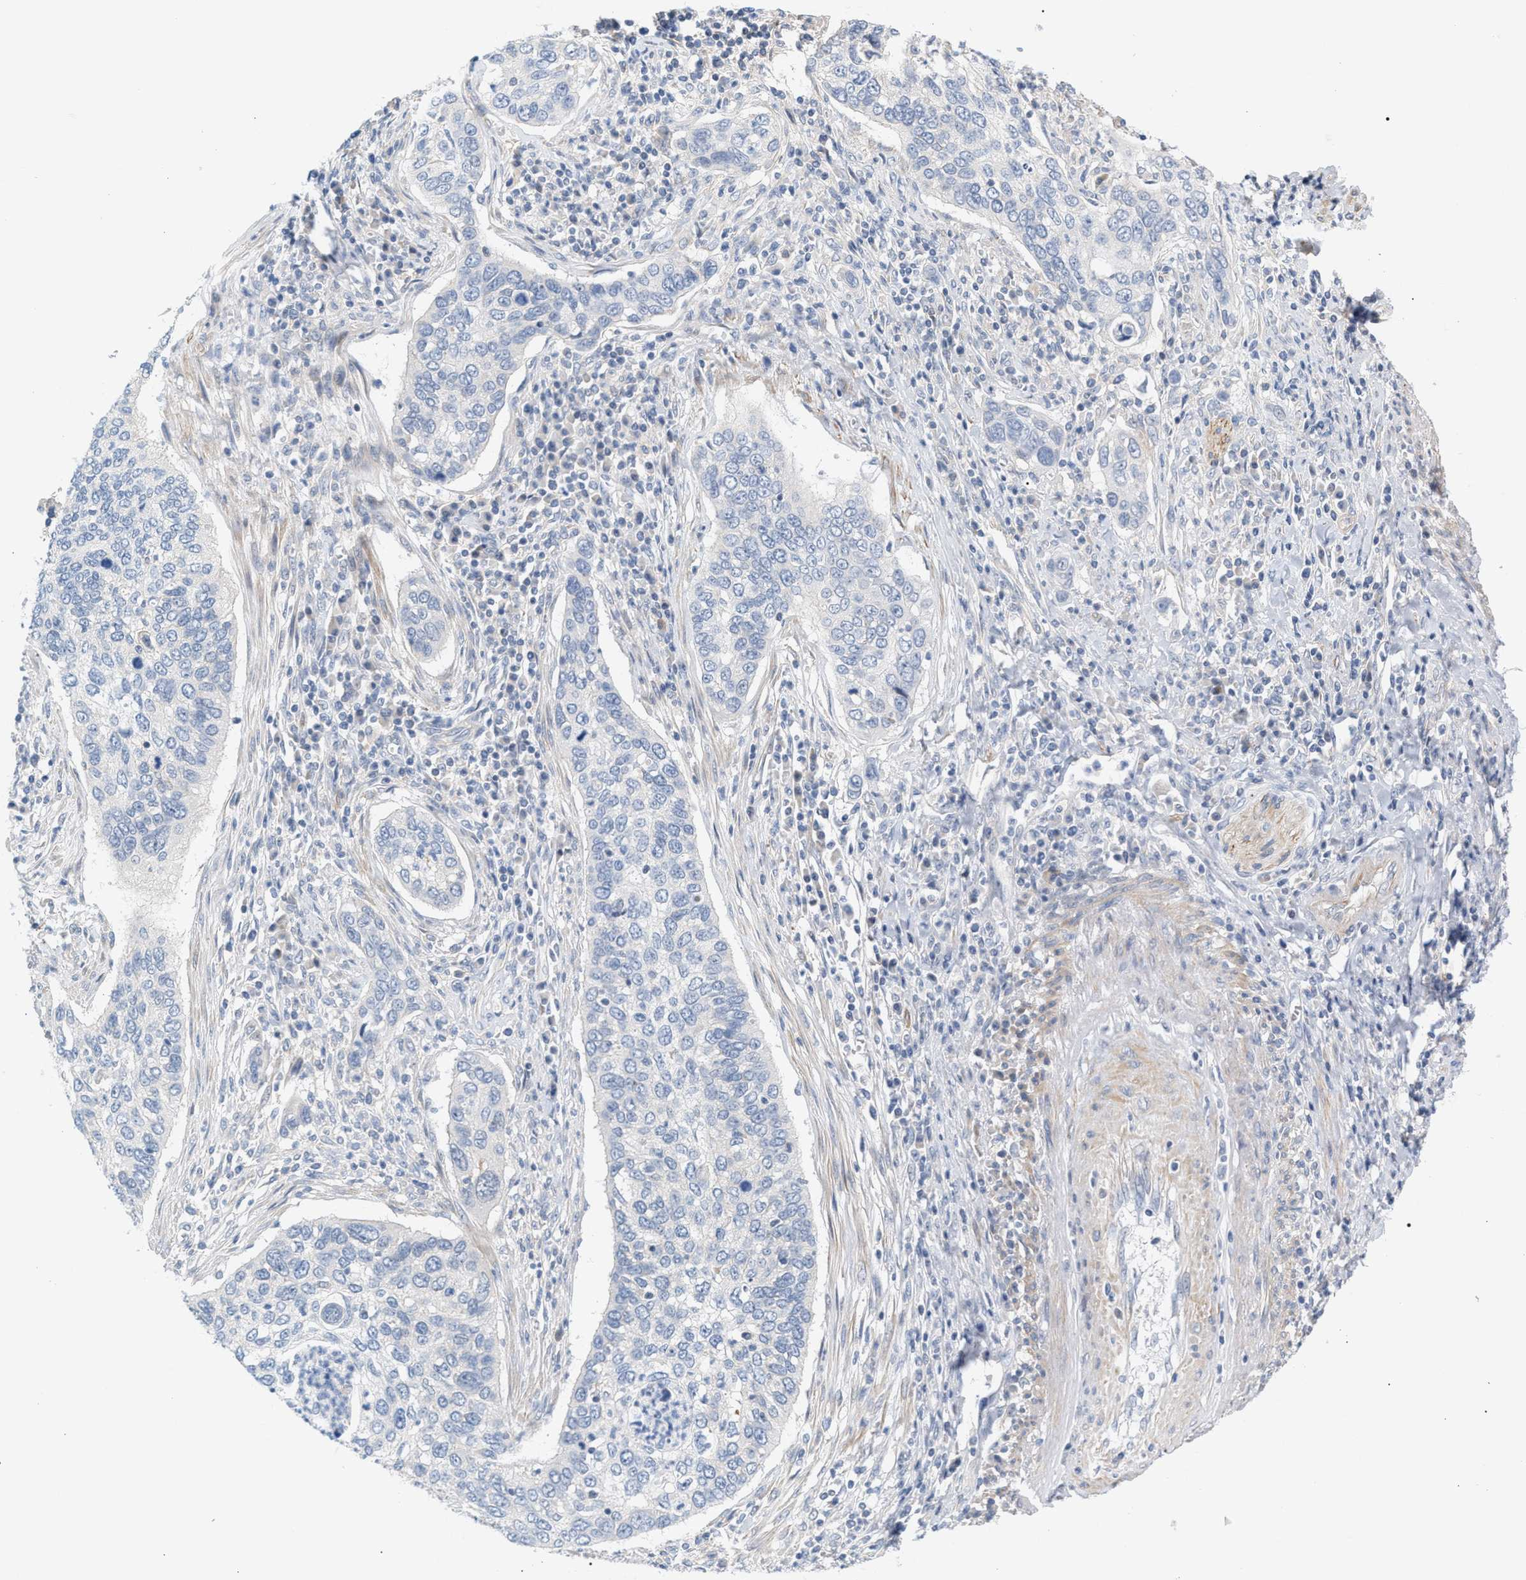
{"staining": {"intensity": "negative", "quantity": "none", "location": "none"}, "tissue": "cervical cancer", "cell_type": "Tumor cells", "image_type": "cancer", "snomed": [{"axis": "morphology", "description": "Squamous cell carcinoma, NOS"}, {"axis": "topography", "description": "Cervix"}], "caption": "This is an immunohistochemistry micrograph of human cervical cancer. There is no expression in tumor cells.", "gene": "LRCH1", "patient": {"sex": "female", "age": 53}}